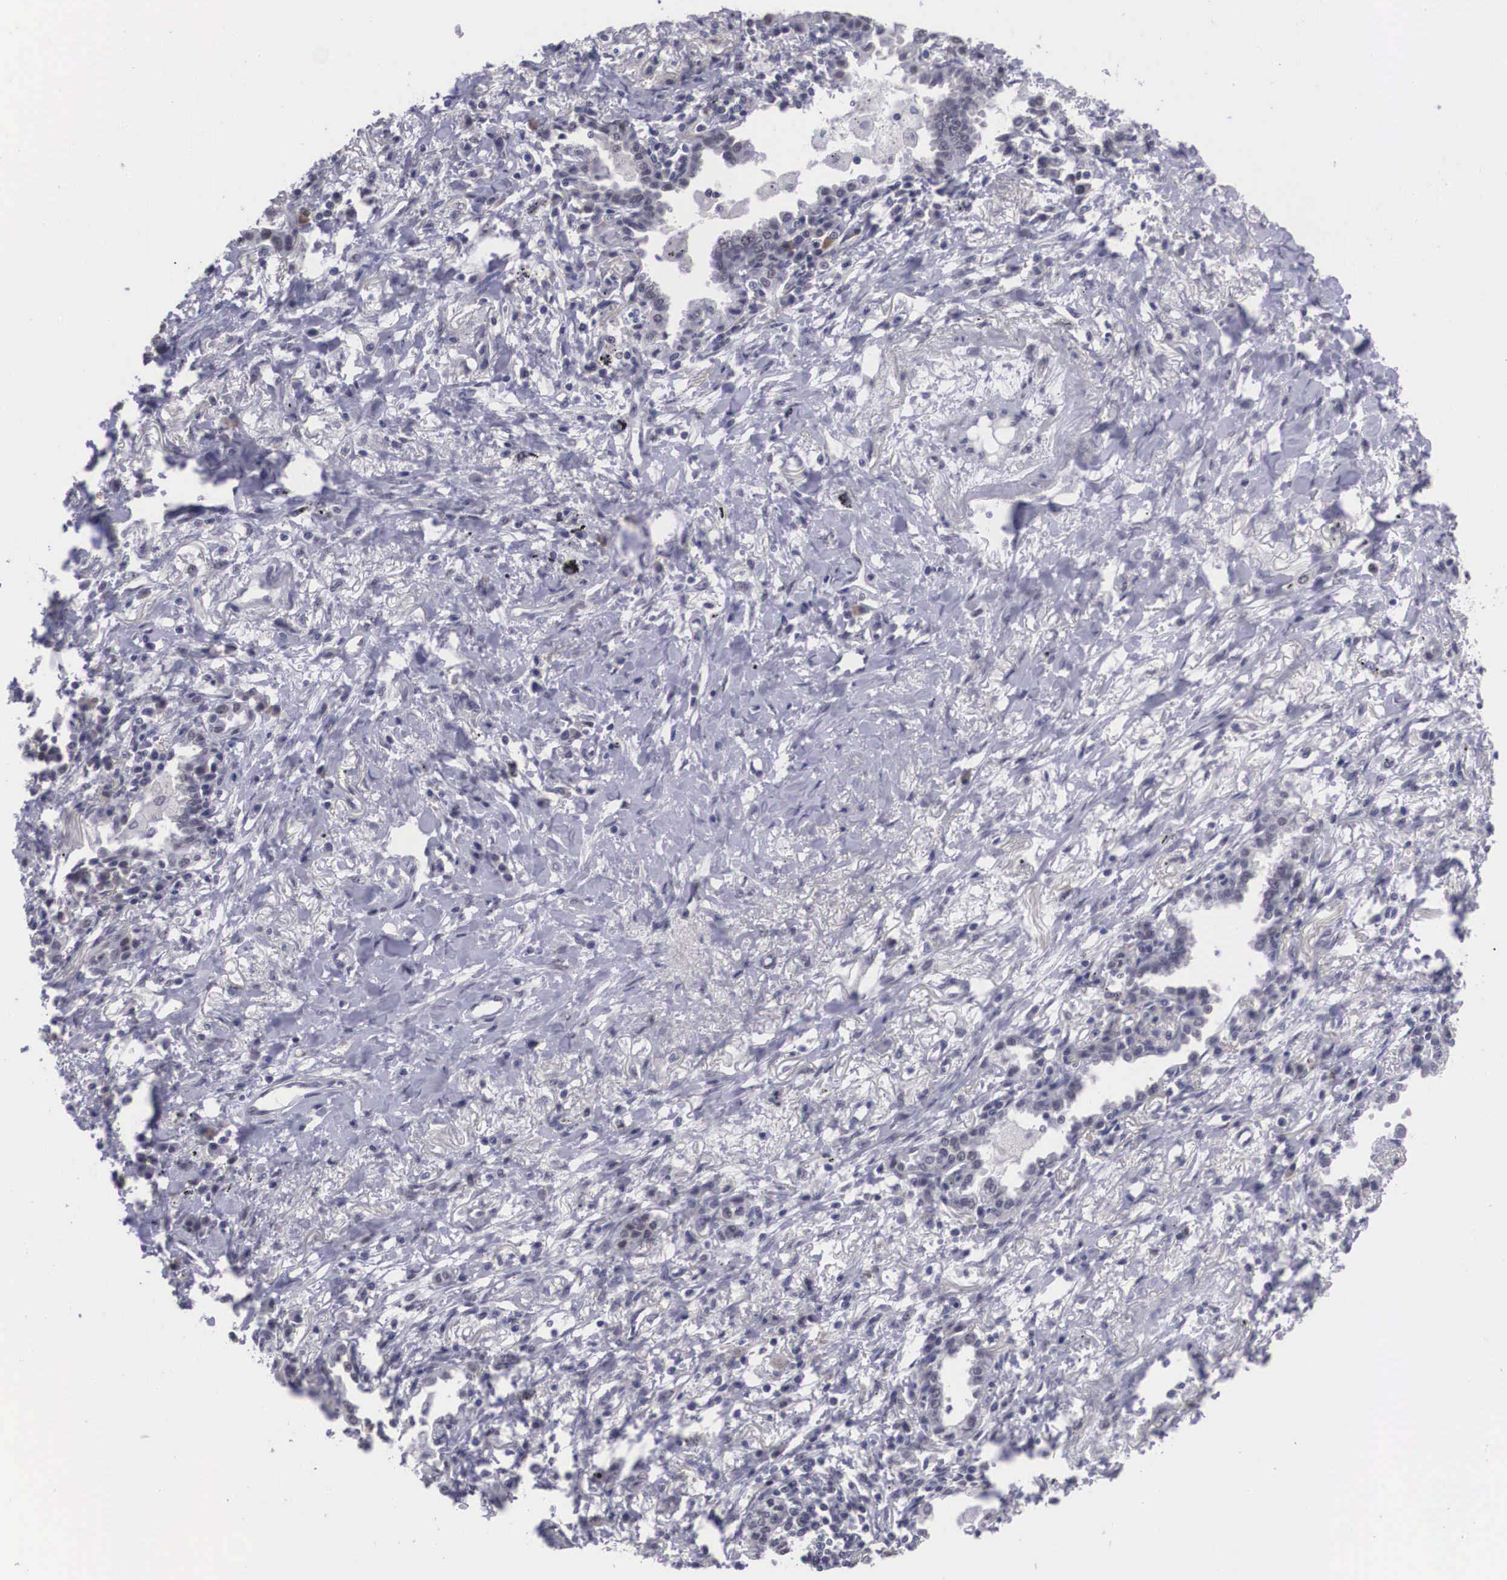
{"staining": {"intensity": "negative", "quantity": "none", "location": "none"}, "tissue": "lung cancer", "cell_type": "Tumor cells", "image_type": "cancer", "snomed": [{"axis": "morphology", "description": "Adenocarcinoma, NOS"}, {"axis": "topography", "description": "Lung"}], "caption": "Histopathology image shows no significant protein positivity in tumor cells of lung cancer.", "gene": "ZNF275", "patient": {"sex": "male", "age": 60}}